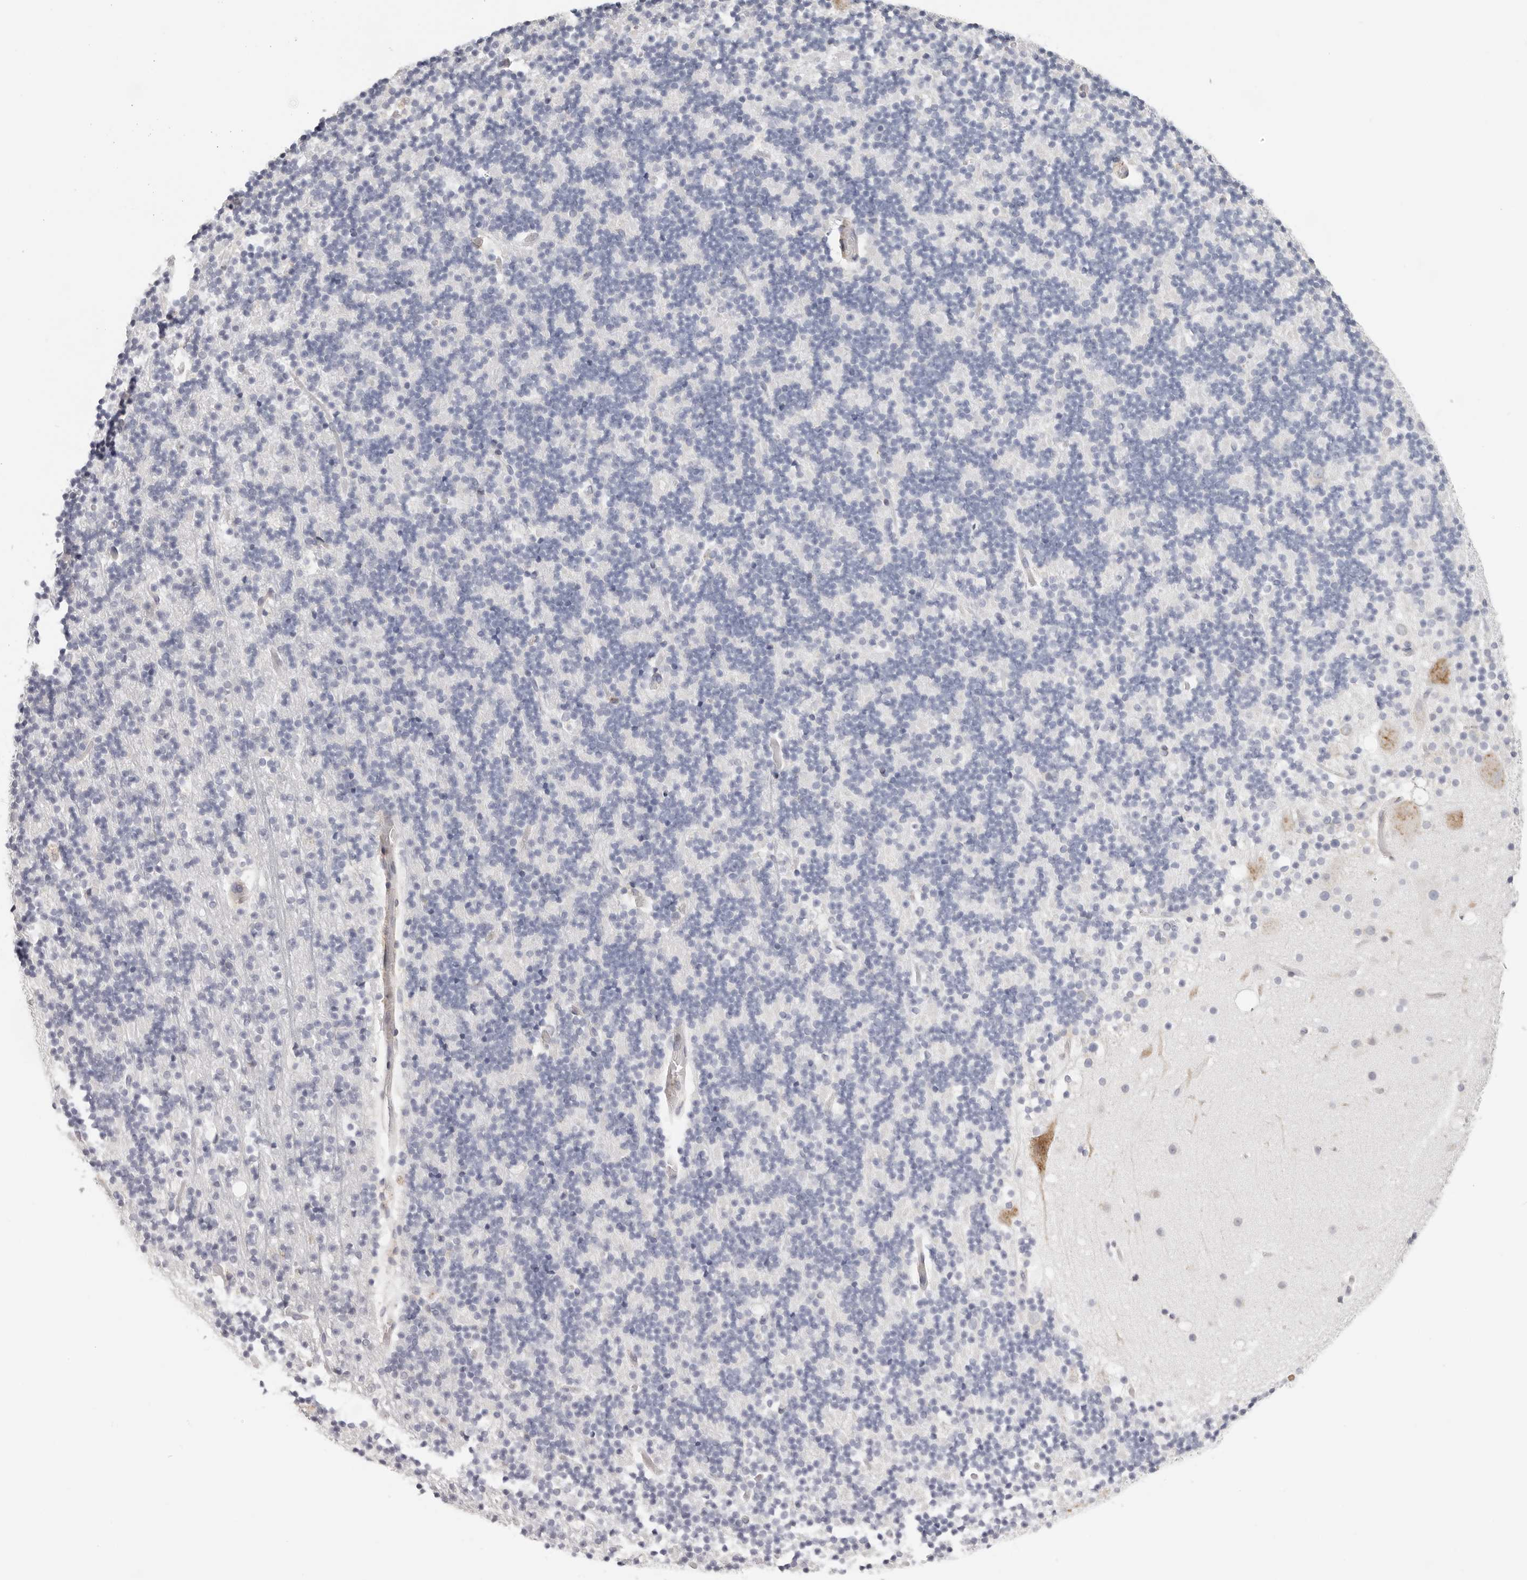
{"staining": {"intensity": "negative", "quantity": "none", "location": "none"}, "tissue": "cerebellum", "cell_type": "Cells in granular layer", "image_type": "normal", "snomed": [{"axis": "morphology", "description": "Normal tissue, NOS"}, {"axis": "topography", "description": "Cerebellum"}], "caption": "DAB immunohistochemical staining of unremarkable human cerebellum exhibits no significant staining in cells in granular layer.", "gene": "IL32", "patient": {"sex": "male", "age": 57}}